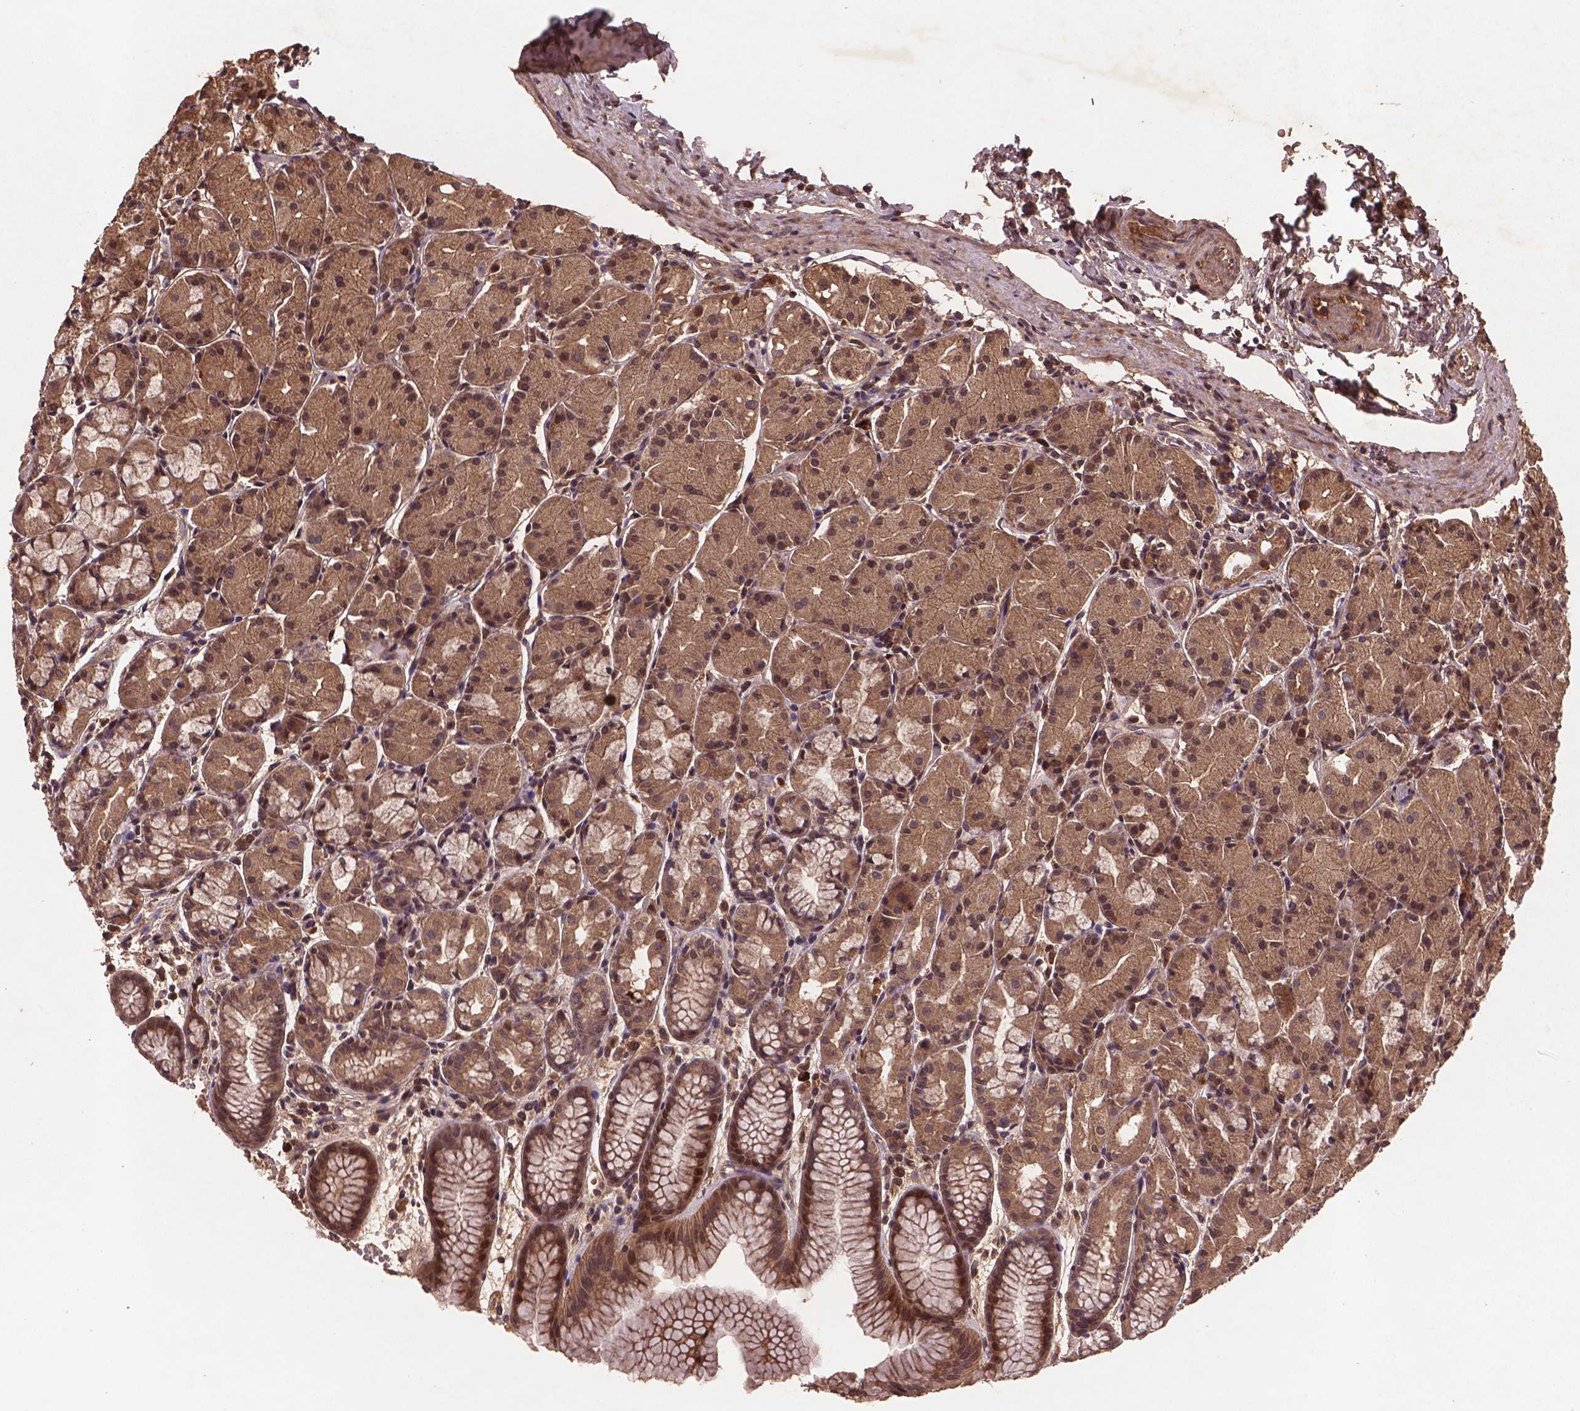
{"staining": {"intensity": "moderate", "quantity": ">75%", "location": "cytoplasmic/membranous,nuclear"}, "tissue": "stomach", "cell_type": "Glandular cells", "image_type": "normal", "snomed": [{"axis": "morphology", "description": "Normal tissue, NOS"}, {"axis": "topography", "description": "Stomach, upper"}], "caption": "Moderate cytoplasmic/membranous,nuclear positivity for a protein is seen in about >75% of glandular cells of normal stomach using immunohistochemistry (IHC).", "gene": "NIPAL2", "patient": {"sex": "male", "age": 47}}